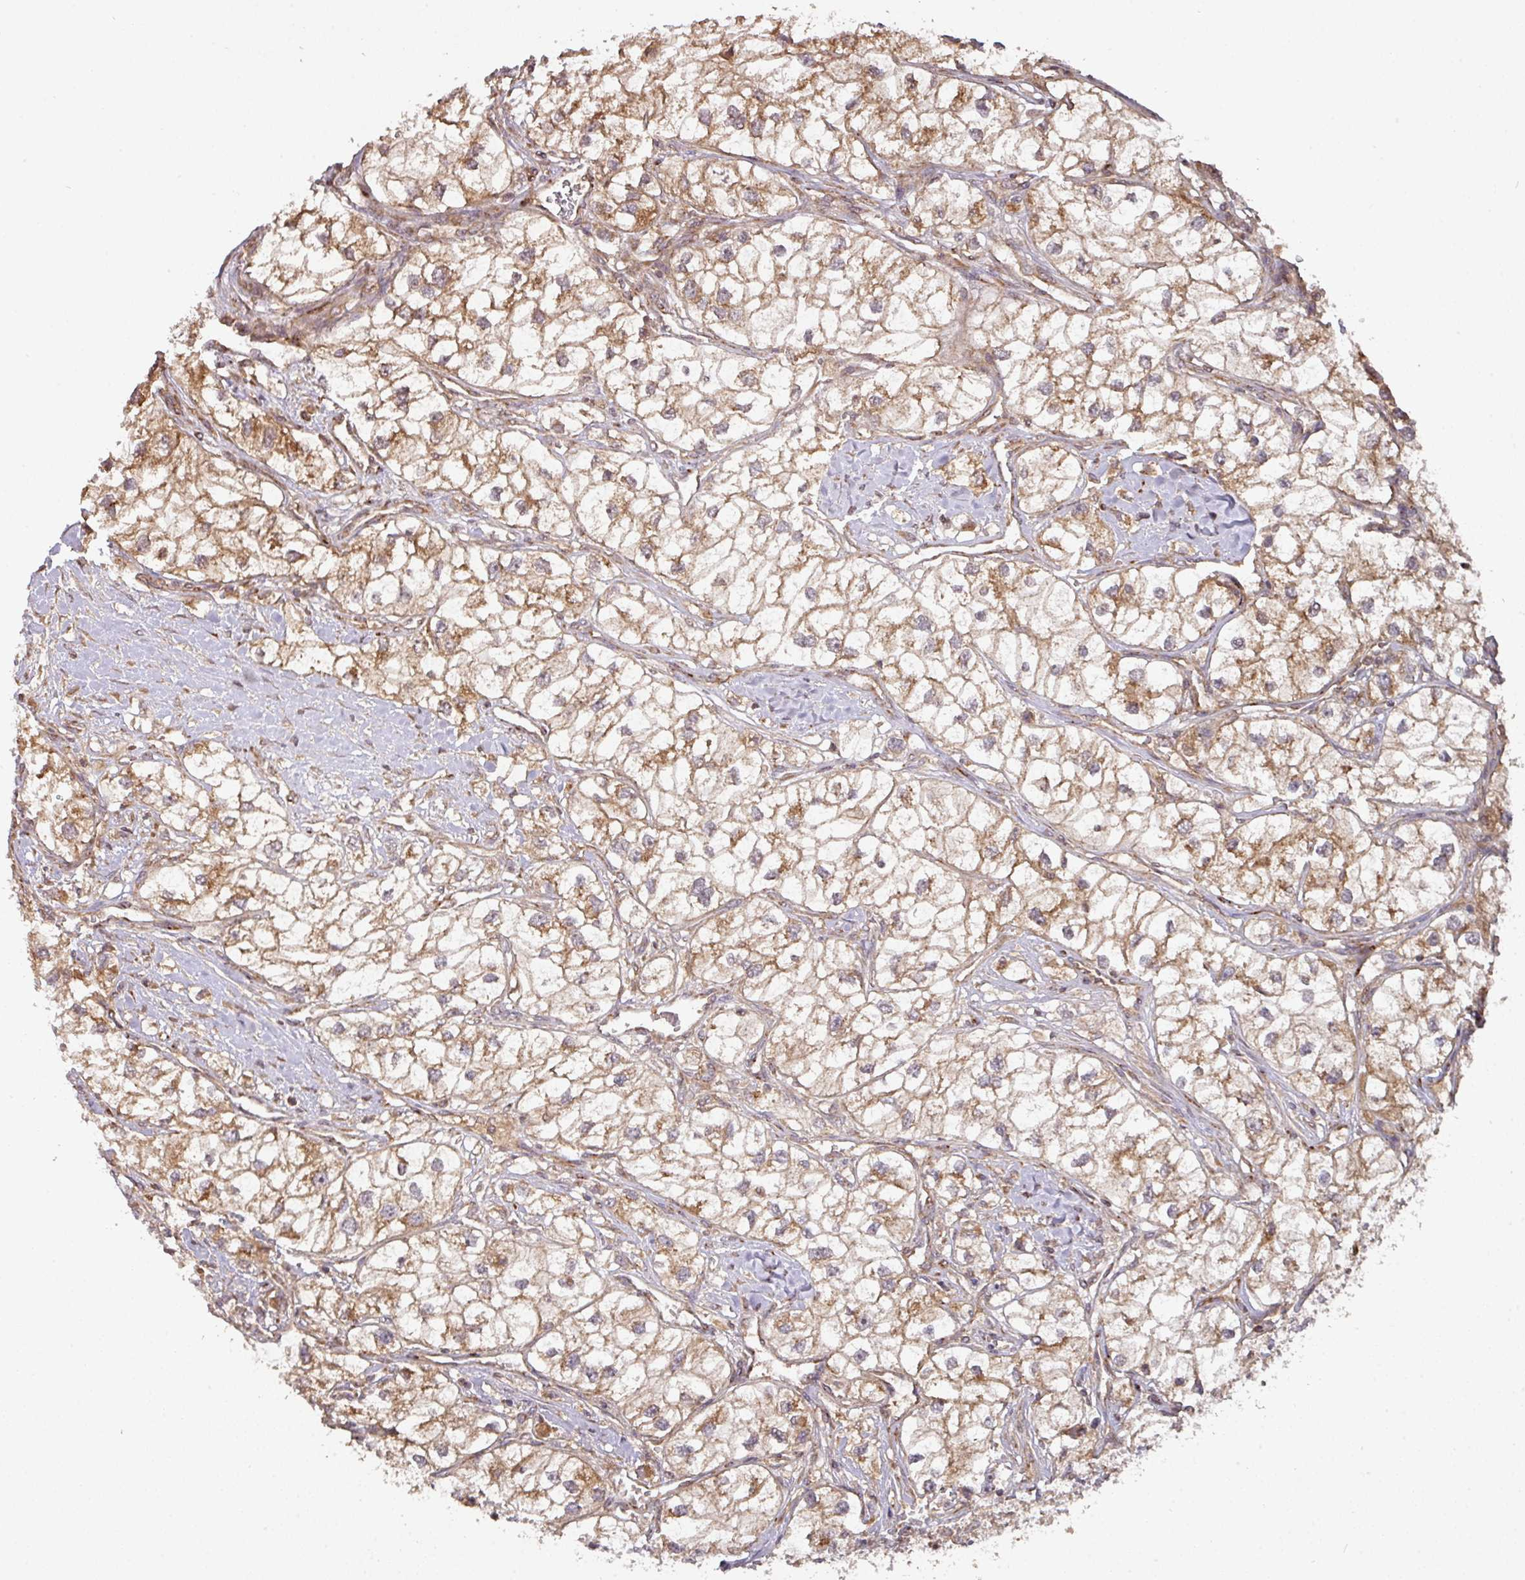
{"staining": {"intensity": "strong", "quantity": ">75%", "location": "cytoplasmic/membranous"}, "tissue": "renal cancer", "cell_type": "Tumor cells", "image_type": "cancer", "snomed": [{"axis": "morphology", "description": "Adenocarcinoma, NOS"}, {"axis": "topography", "description": "Kidney"}], "caption": "This photomicrograph reveals renal cancer (adenocarcinoma) stained with immunohistochemistry to label a protein in brown. The cytoplasmic/membranous of tumor cells show strong positivity for the protein. Nuclei are counter-stained blue.", "gene": "MRRF", "patient": {"sex": "male", "age": 59}}